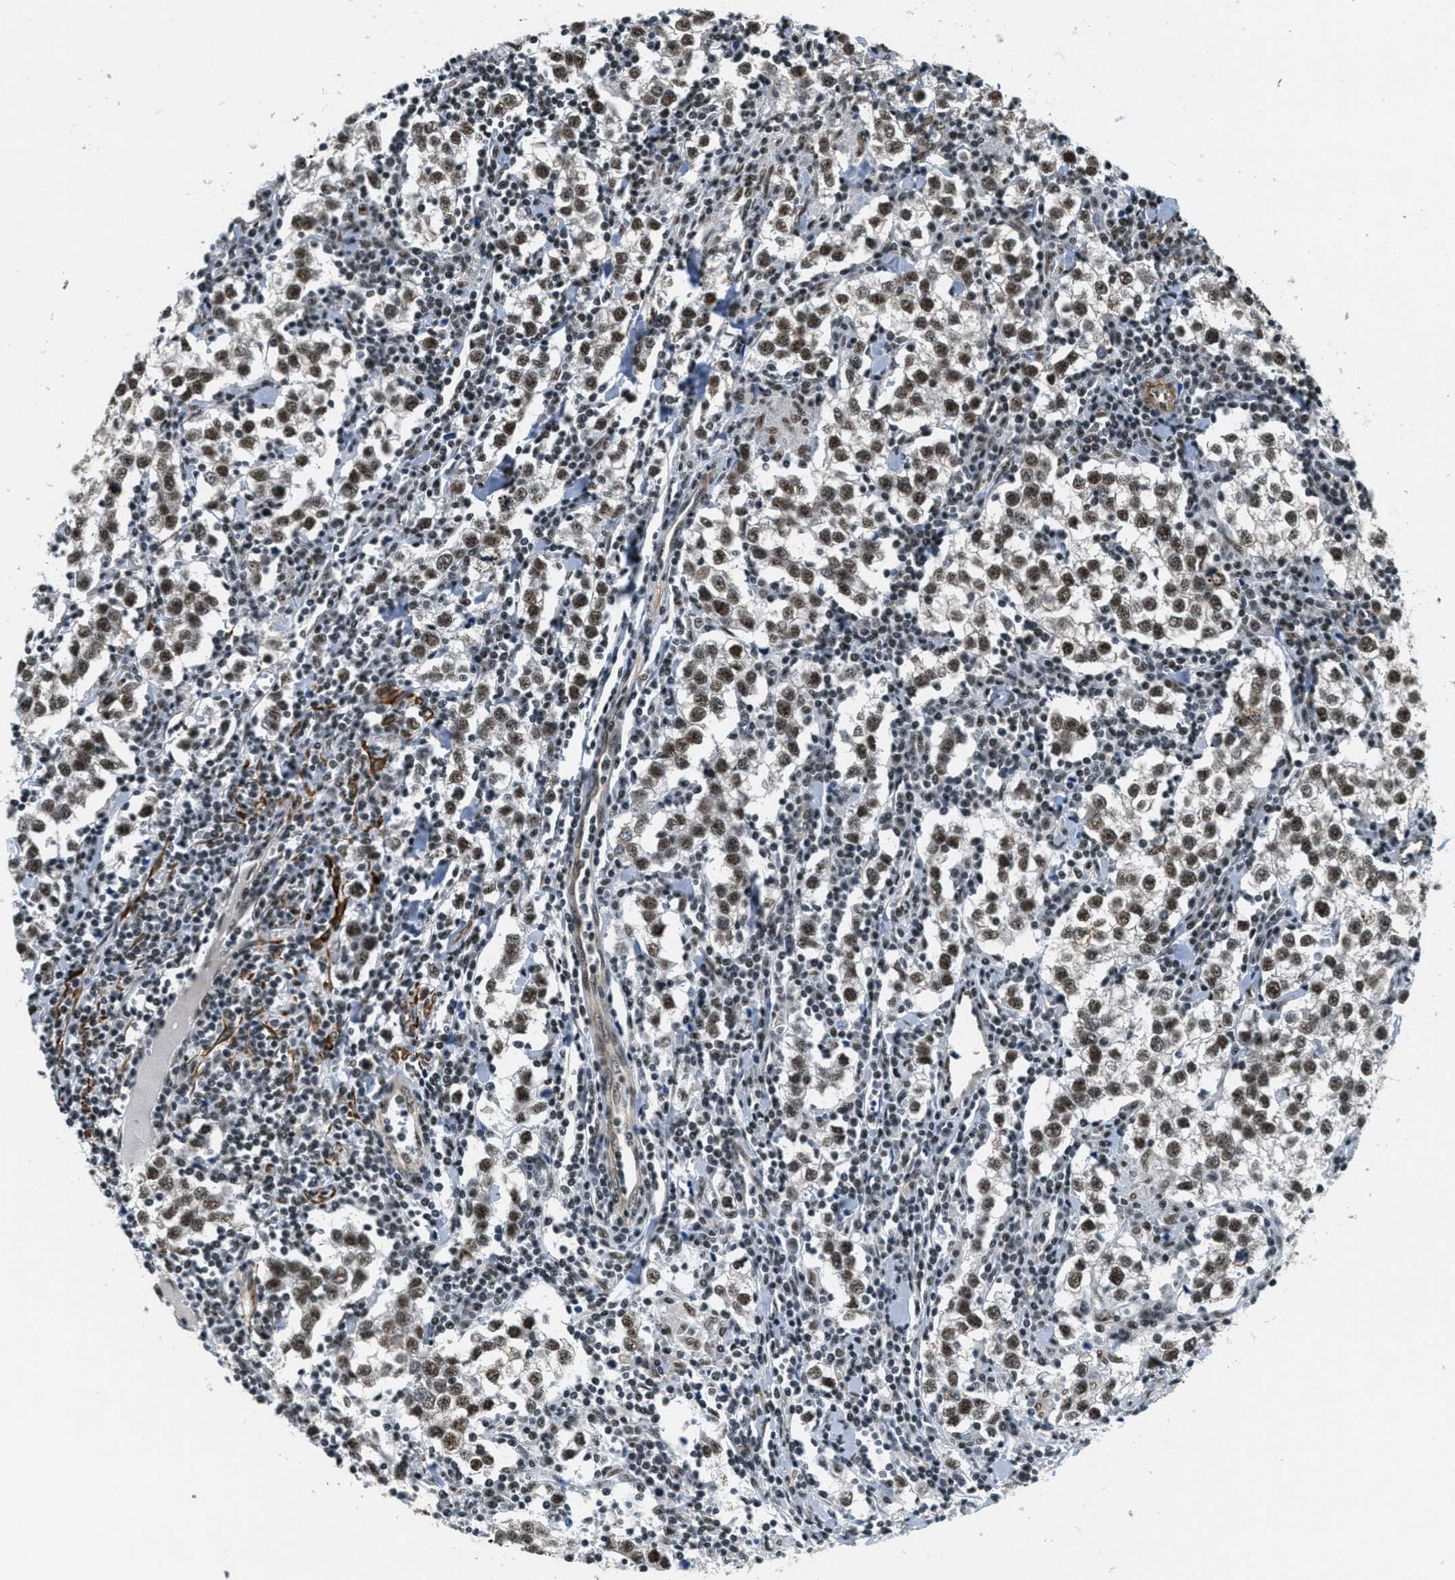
{"staining": {"intensity": "strong", "quantity": ">75%", "location": "nuclear"}, "tissue": "testis cancer", "cell_type": "Tumor cells", "image_type": "cancer", "snomed": [{"axis": "morphology", "description": "Seminoma, NOS"}, {"axis": "morphology", "description": "Carcinoma, Embryonal, NOS"}, {"axis": "topography", "description": "Testis"}], "caption": "Immunohistochemical staining of human testis embryonal carcinoma displays strong nuclear protein expression in about >75% of tumor cells.", "gene": "CFAP36", "patient": {"sex": "male", "age": 36}}